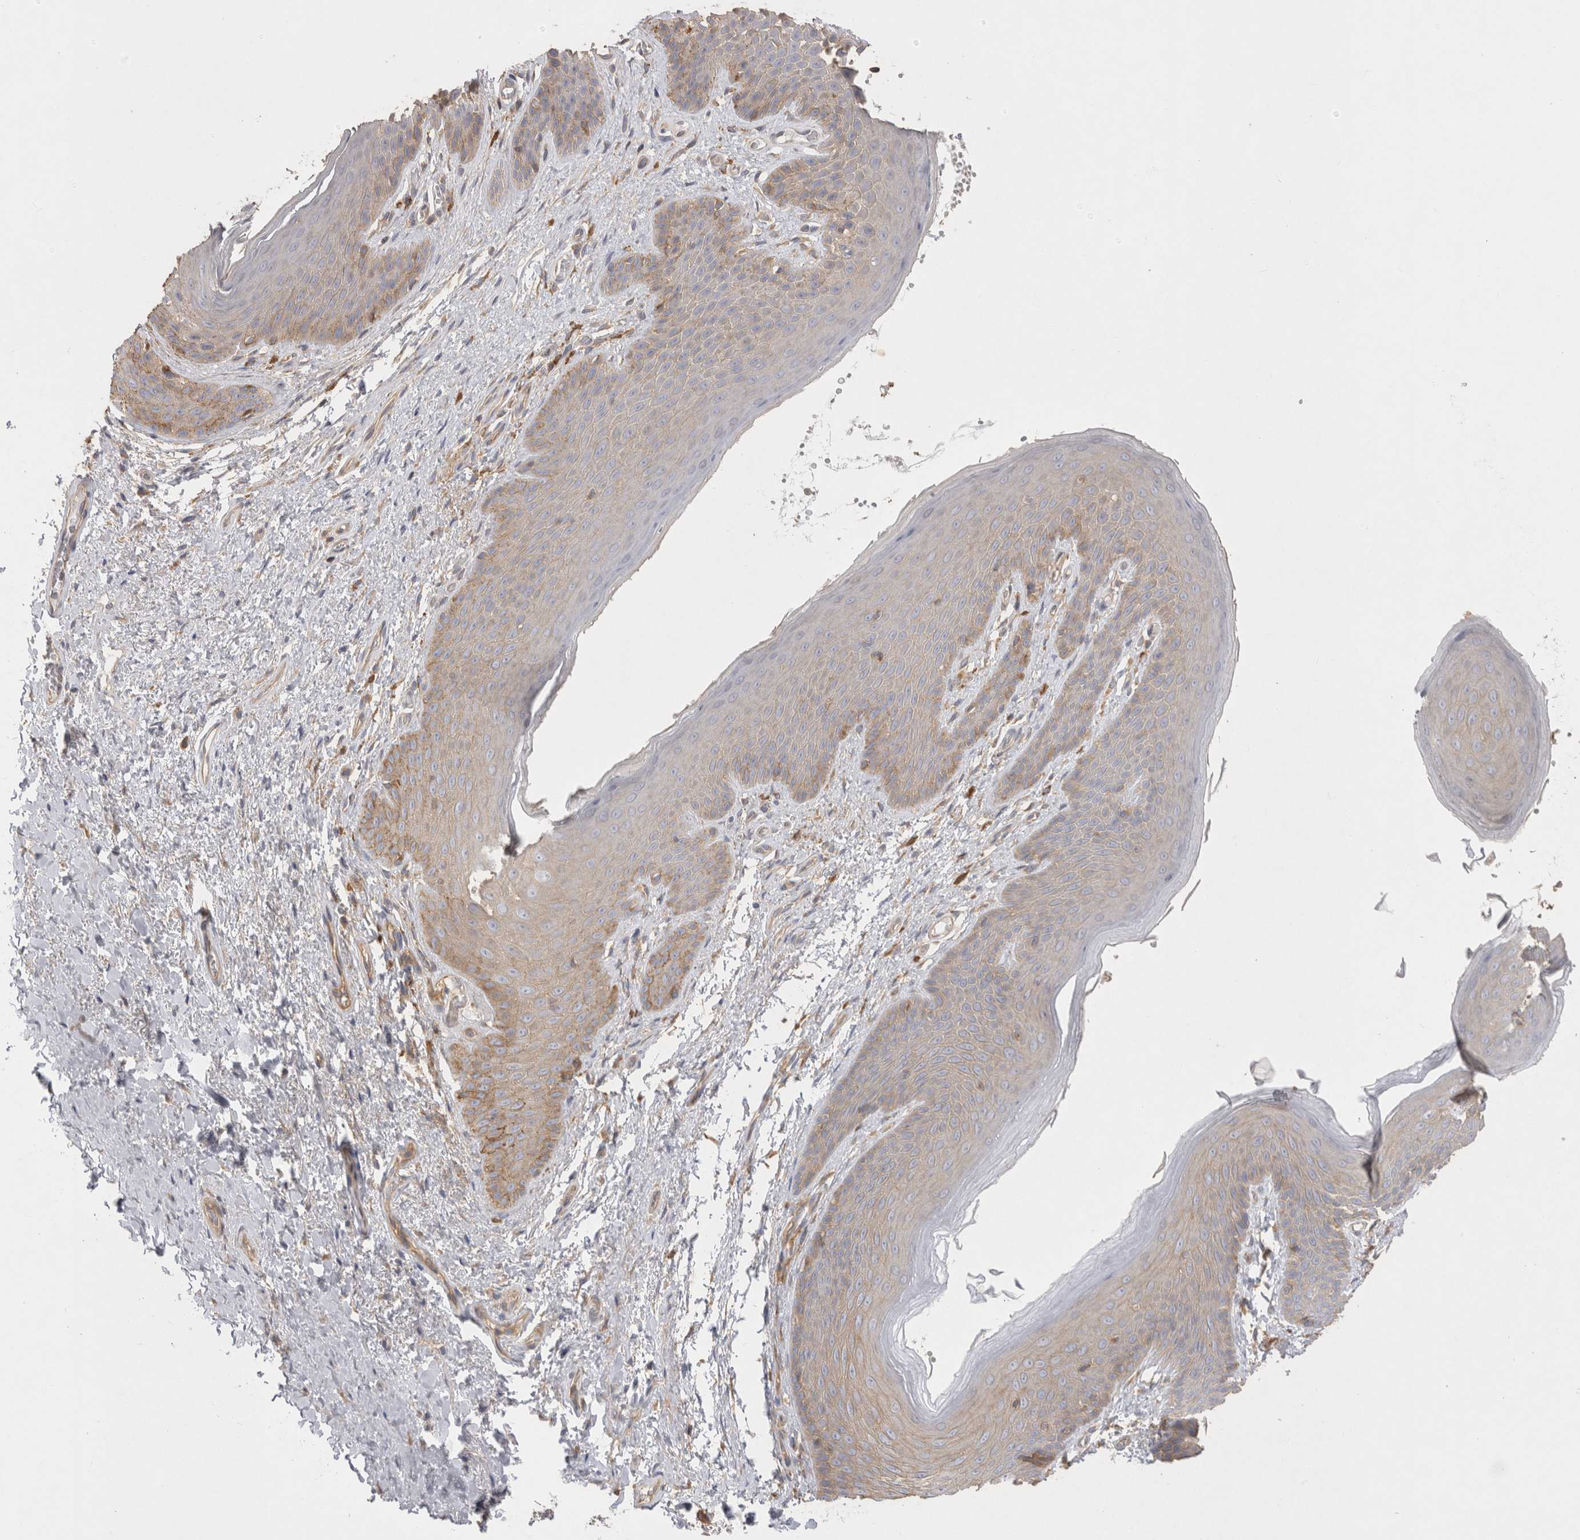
{"staining": {"intensity": "moderate", "quantity": "<25%", "location": "cytoplasmic/membranous"}, "tissue": "skin", "cell_type": "Epidermal cells", "image_type": "normal", "snomed": [{"axis": "morphology", "description": "Normal tissue, NOS"}, {"axis": "topography", "description": "Anal"}], "caption": "Immunohistochemistry photomicrograph of unremarkable skin: human skin stained using immunohistochemistry demonstrates low levels of moderate protein expression localized specifically in the cytoplasmic/membranous of epidermal cells, appearing as a cytoplasmic/membranous brown color.", "gene": "CHMP6", "patient": {"sex": "male", "age": 74}}